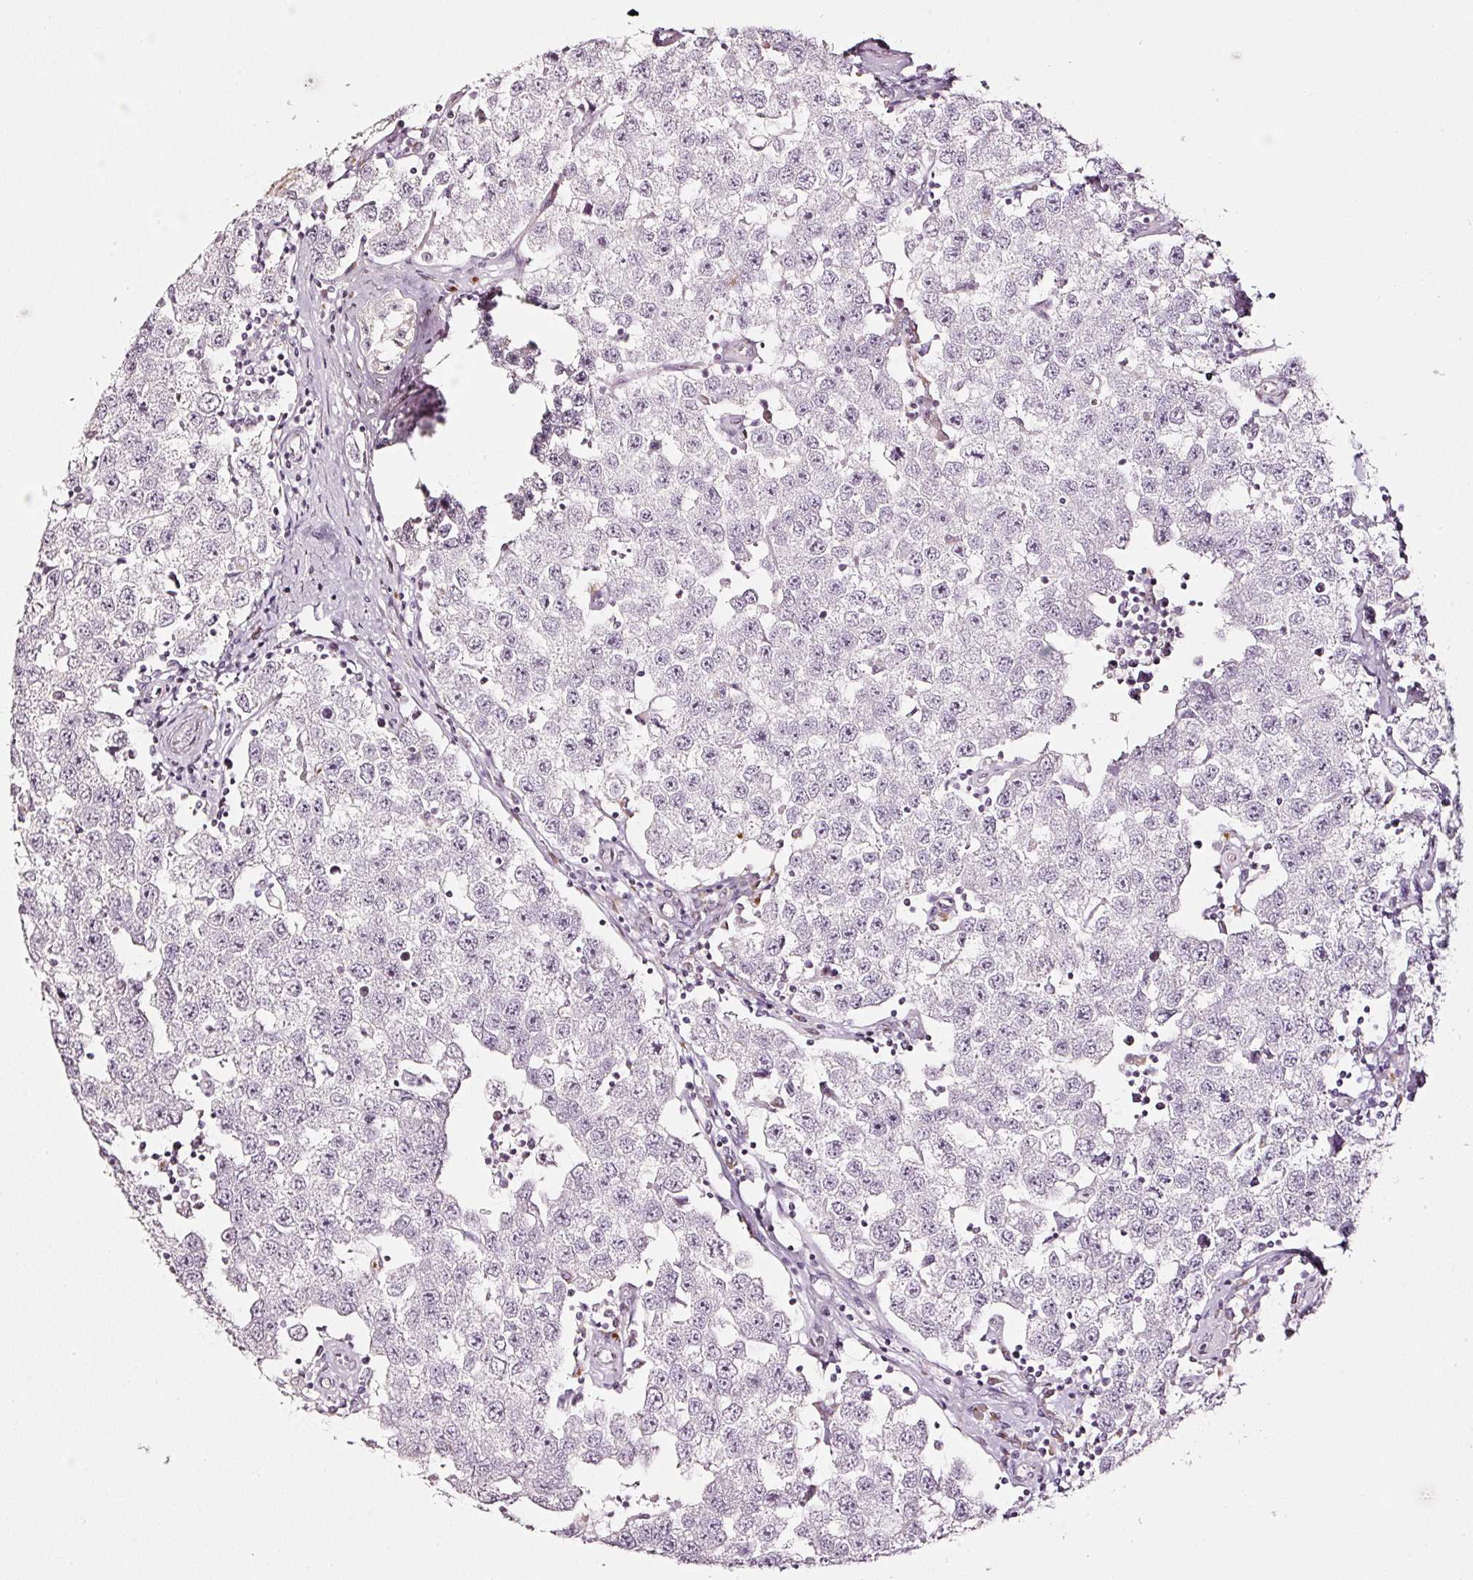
{"staining": {"intensity": "negative", "quantity": "none", "location": "none"}, "tissue": "testis cancer", "cell_type": "Tumor cells", "image_type": "cancer", "snomed": [{"axis": "morphology", "description": "Seminoma, NOS"}, {"axis": "topography", "description": "Testis"}], "caption": "High power microscopy micrograph of an IHC image of testis seminoma, revealing no significant staining in tumor cells.", "gene": "SDF4", "patient": {"sex": "male", "age": 34}}